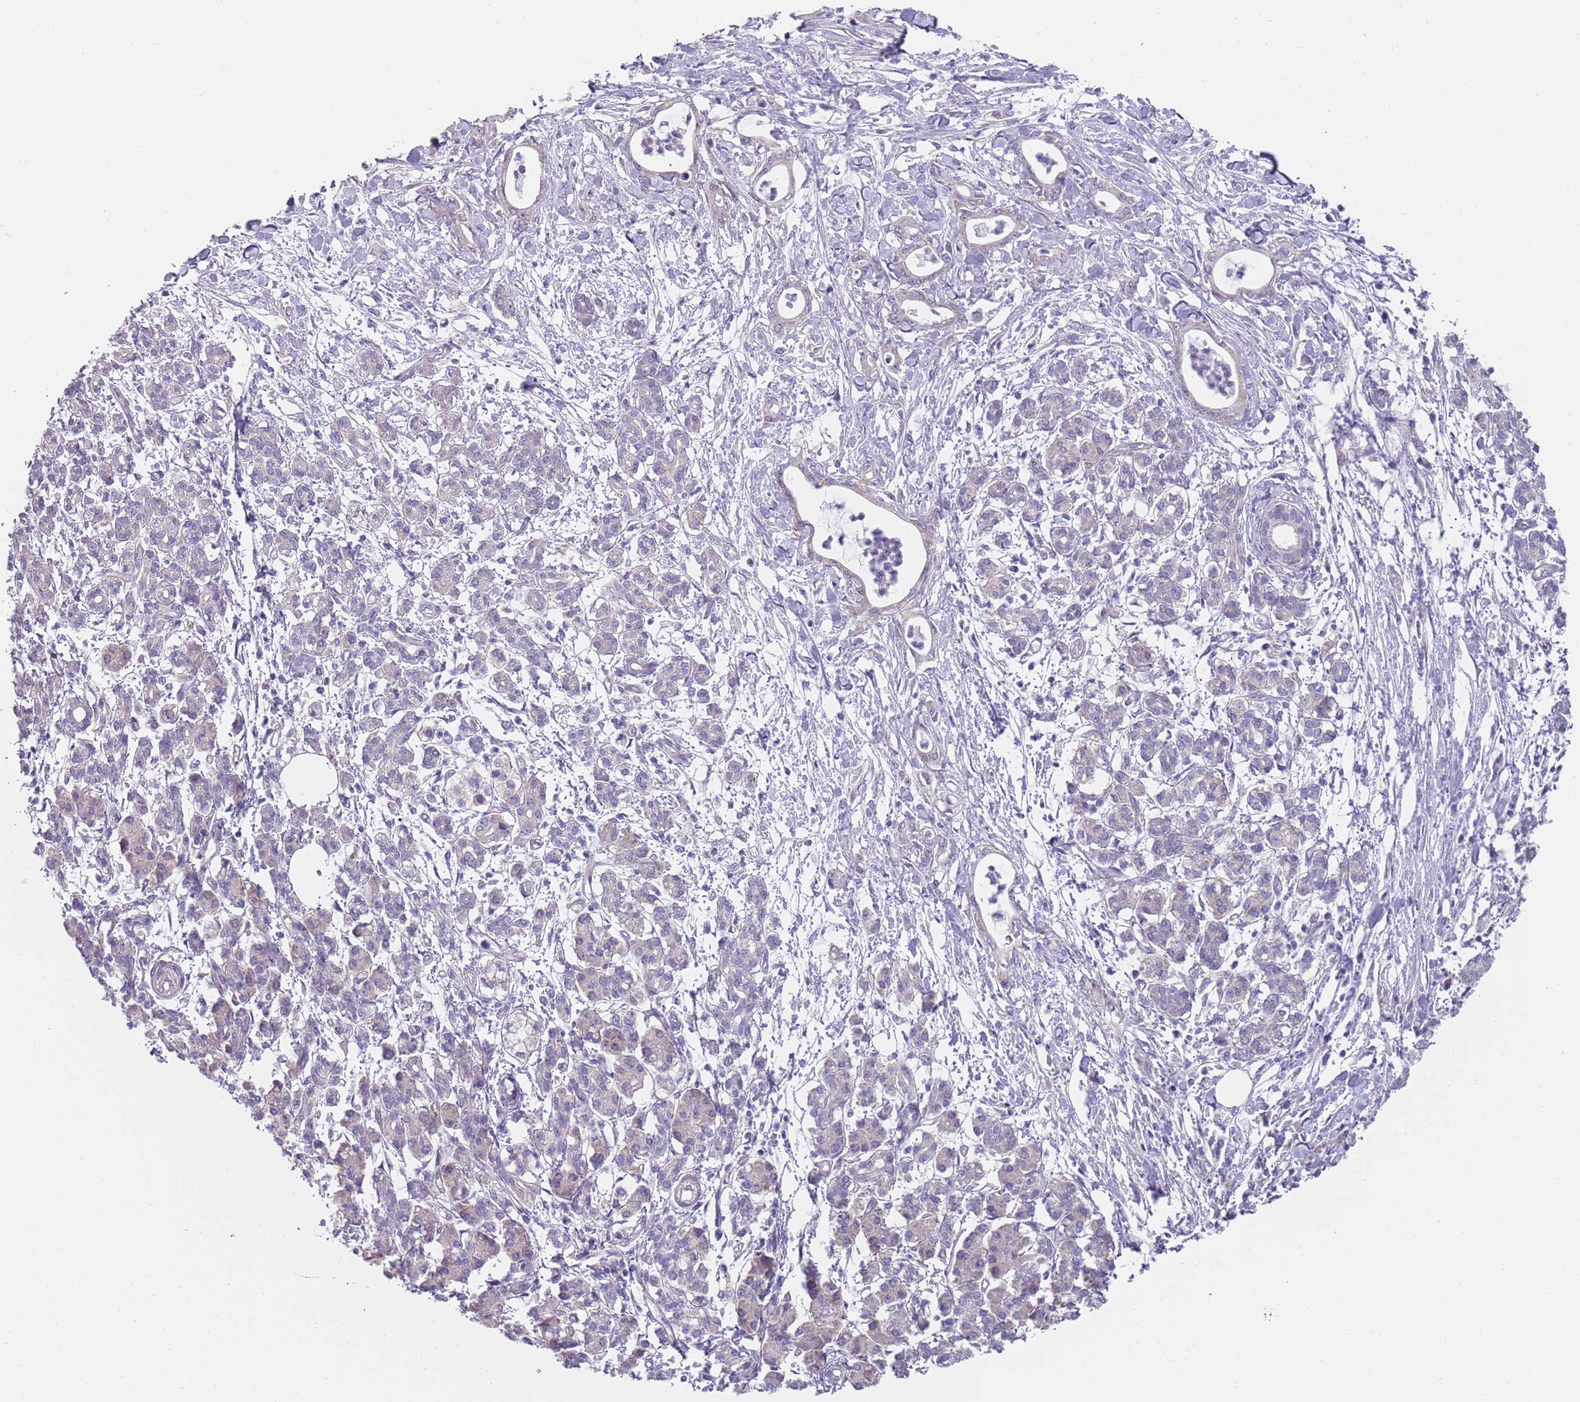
{"staining": {"intensity": "negative", "quantity": "none", "location": "none"}, "tissue": "pancreatic cancer", "cell_type": "Tumor cells", "image_type": "cancer", "snomed": [{"axis": "morphology", "description": "Adenocarcinoma, NOS"}, {"axis": "topography", "description": "Pancreas"}], "caption": "Pancreatic cancer (adenocarcinoma) was stained to show a protein in brown. There is no significant staining in tumor cells.", "gene": "SLC26A6", "patient": {"sex": "female", "age": 55}}